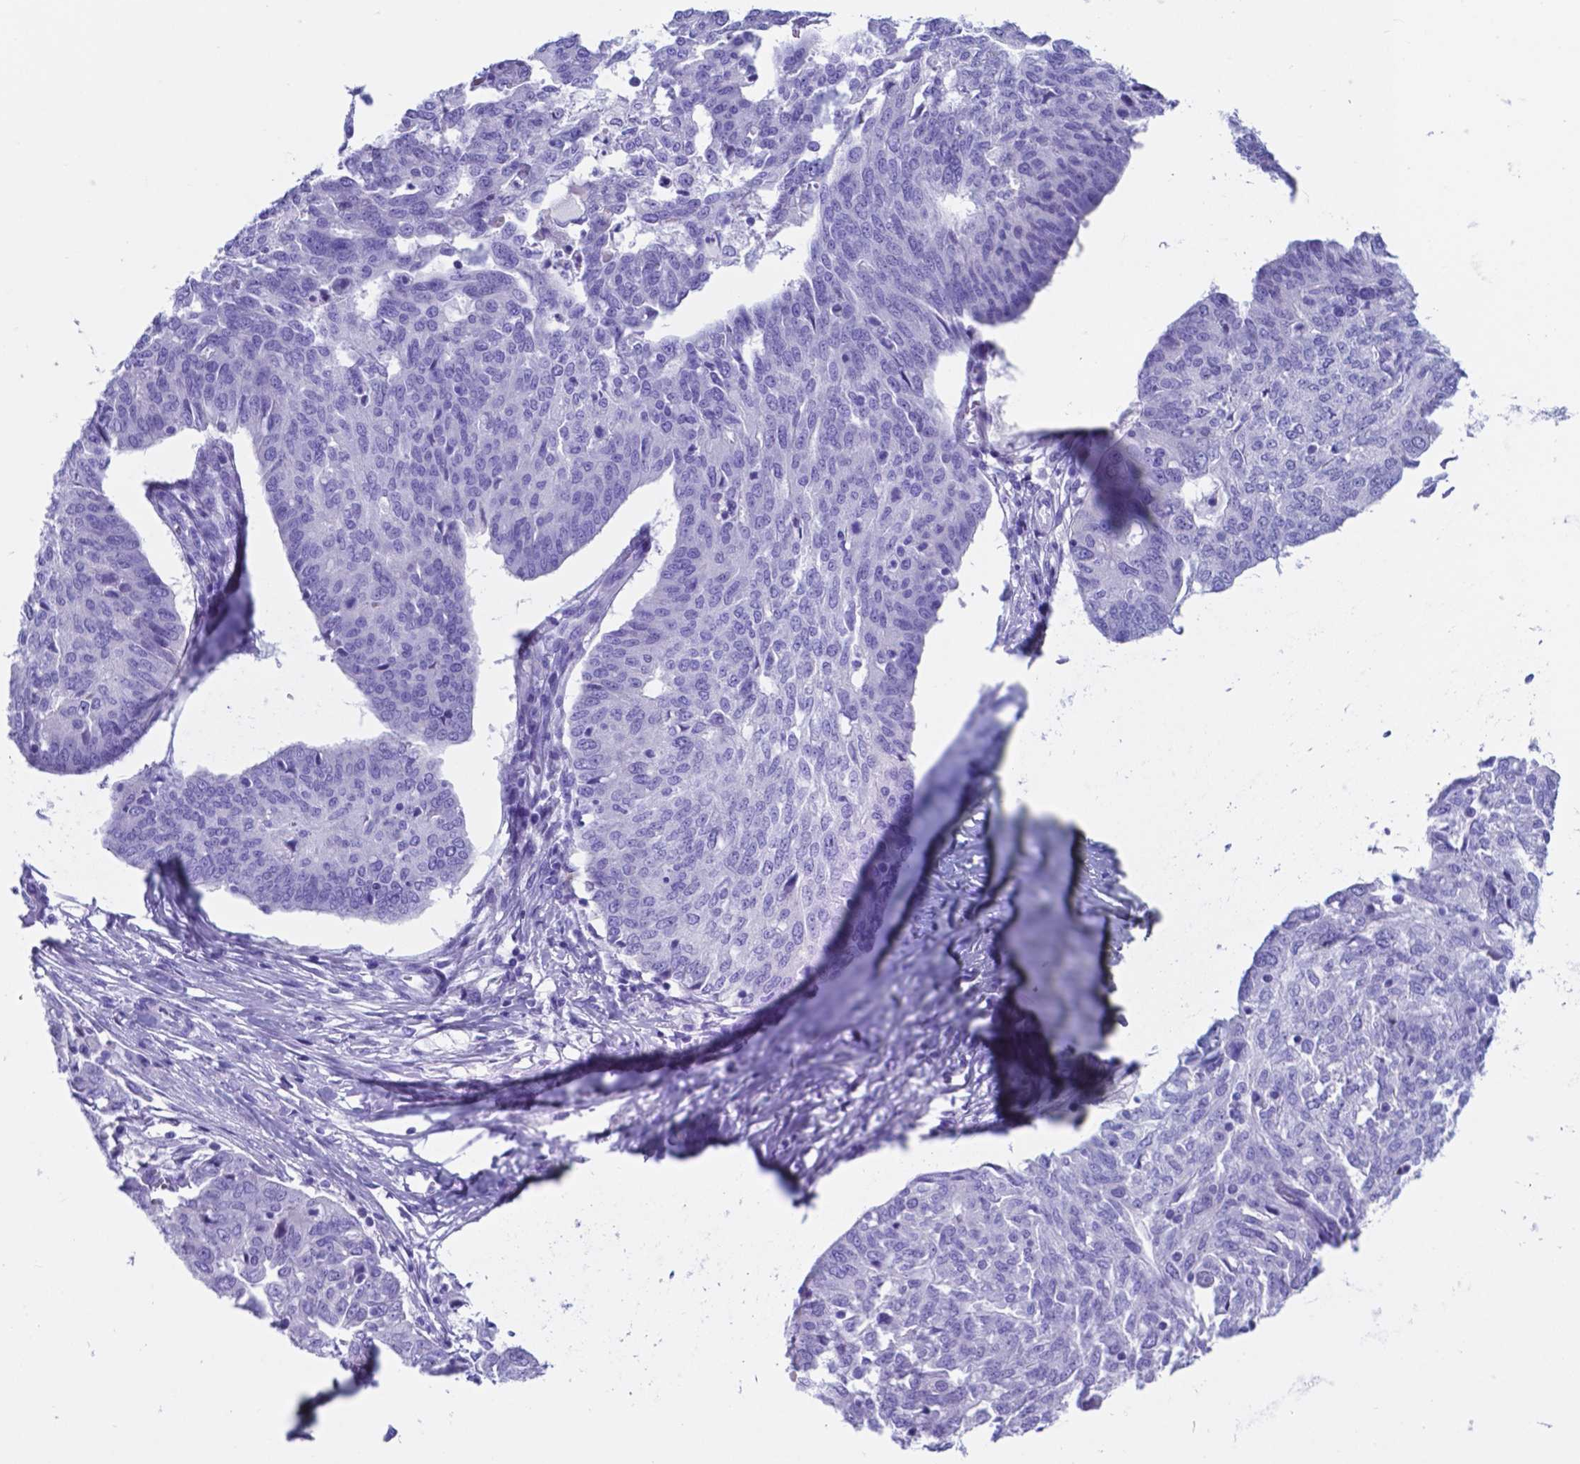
{"staining": {"intensity": "negative", "quantity": "none", "location": "none"}, "tissue": "ovarian cancer", "cell_type": "Tumor cells", "image_type": "cancer", "snomed": [{"axis": "morphology", "description": "Cystadenocarcinoma, serous, NOS"}, {"axis": "topography", "description": "Ovary"}], "caption": "Ovarian serous cystadenocarcinoma was stained to show a protein in brown. There is no significant staining in tumor cells. (DAB immunohistochemistry (IHC), high magnification).", "gene": "DNAAF8", "patient": {"sex": "female", "age": 67}}